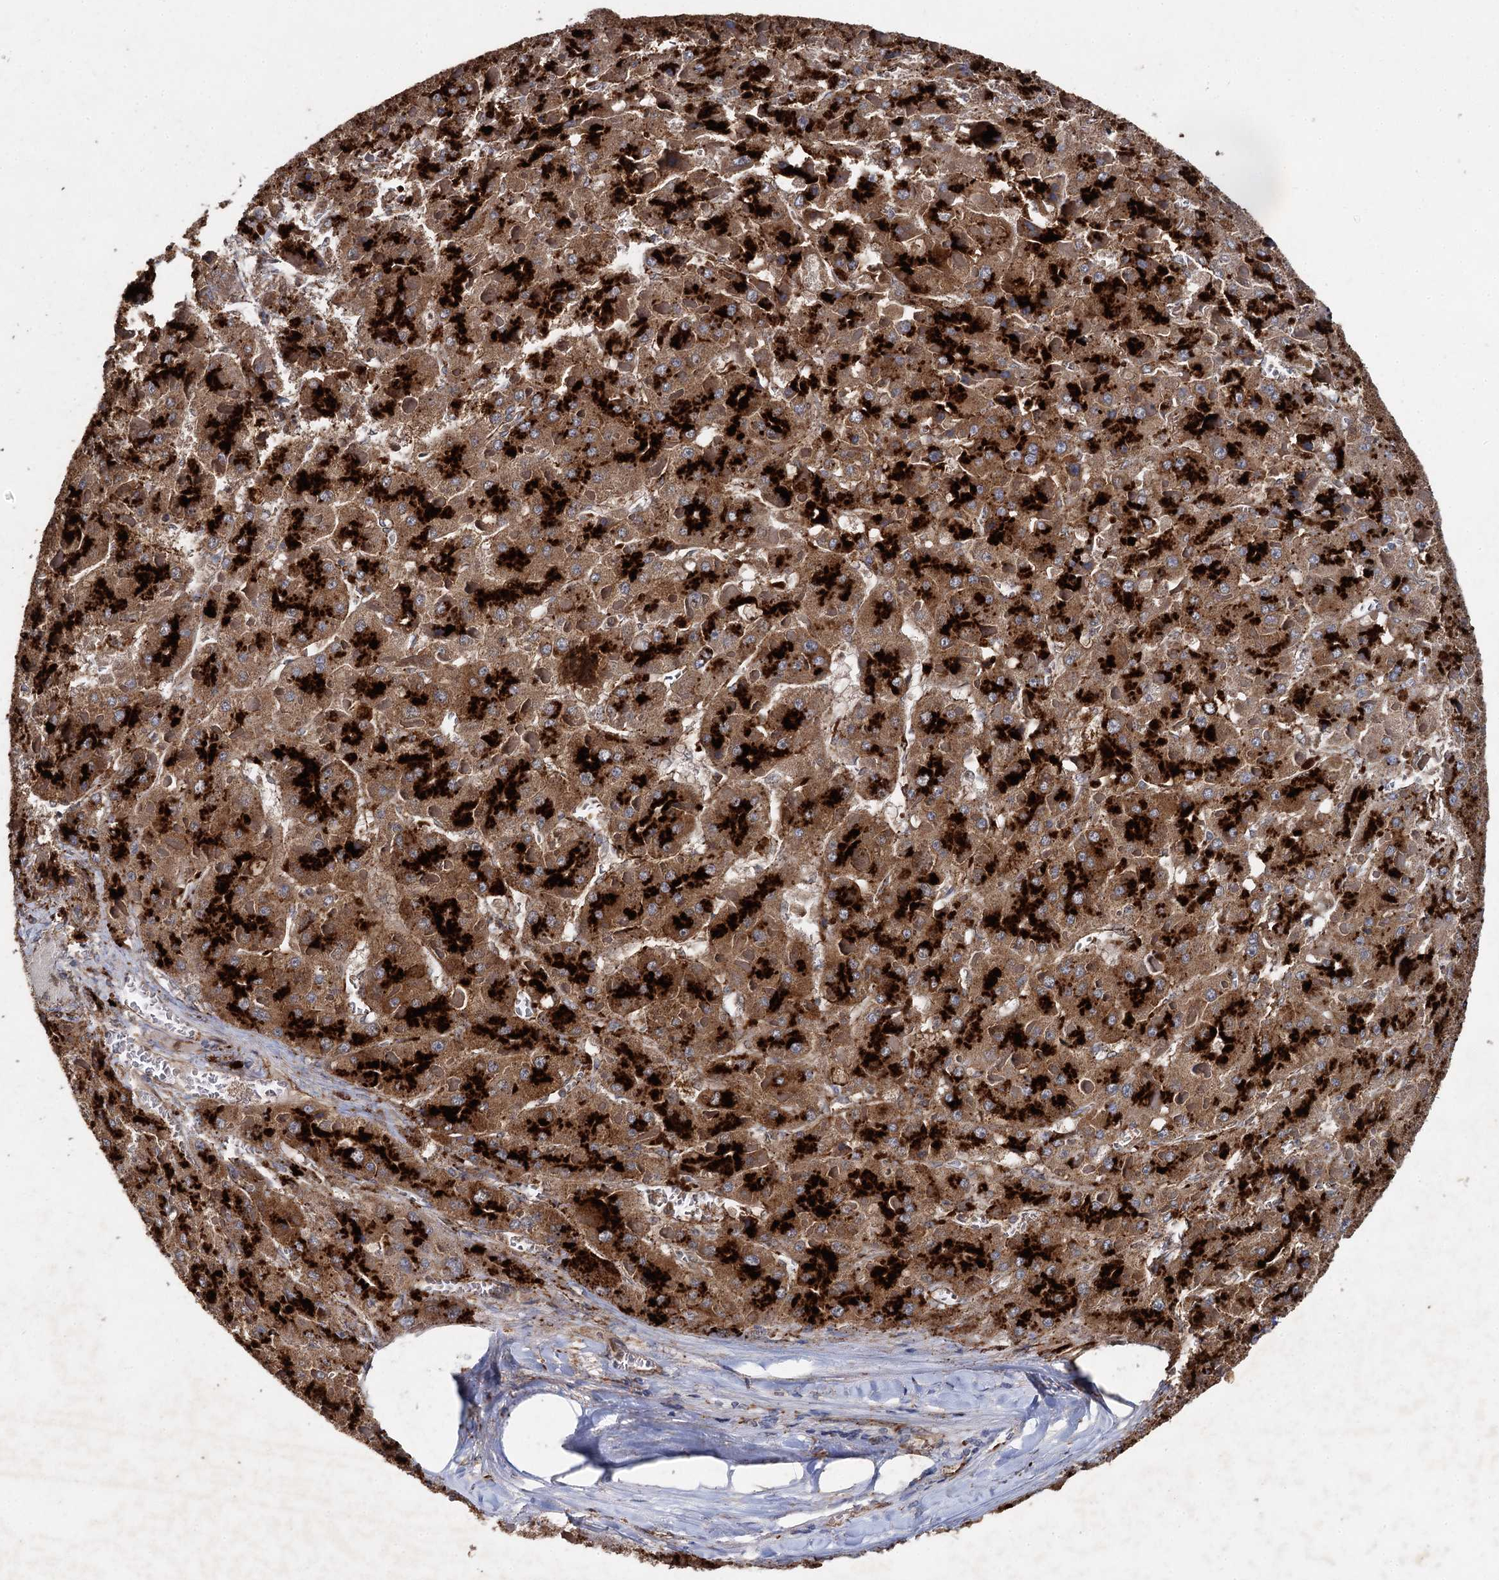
{"staining": {"intensity": "strong", "quantity": ">75%", "location": "cytoplasmic/membranous"}, "tissue": "liver cancer", "cell_type": "Tumor cells", "image_type": "cancer", "snomed": [{"axis": "morphology", "description": "Carcinoma, Hepatocellular, NOS"}, {"axis": "topography", "description": "Liver"}], "caption": "Protein staining of hepatocellular carcinoma (liver) tissue displays strong cytoplasmic/membranous positivity in about >75% of tumor cells. The protein of interest is shown in brown color, while the nuclei are stained blue.", "gene": "GBA1", "patient": {"sex": "female", "age": 73}}